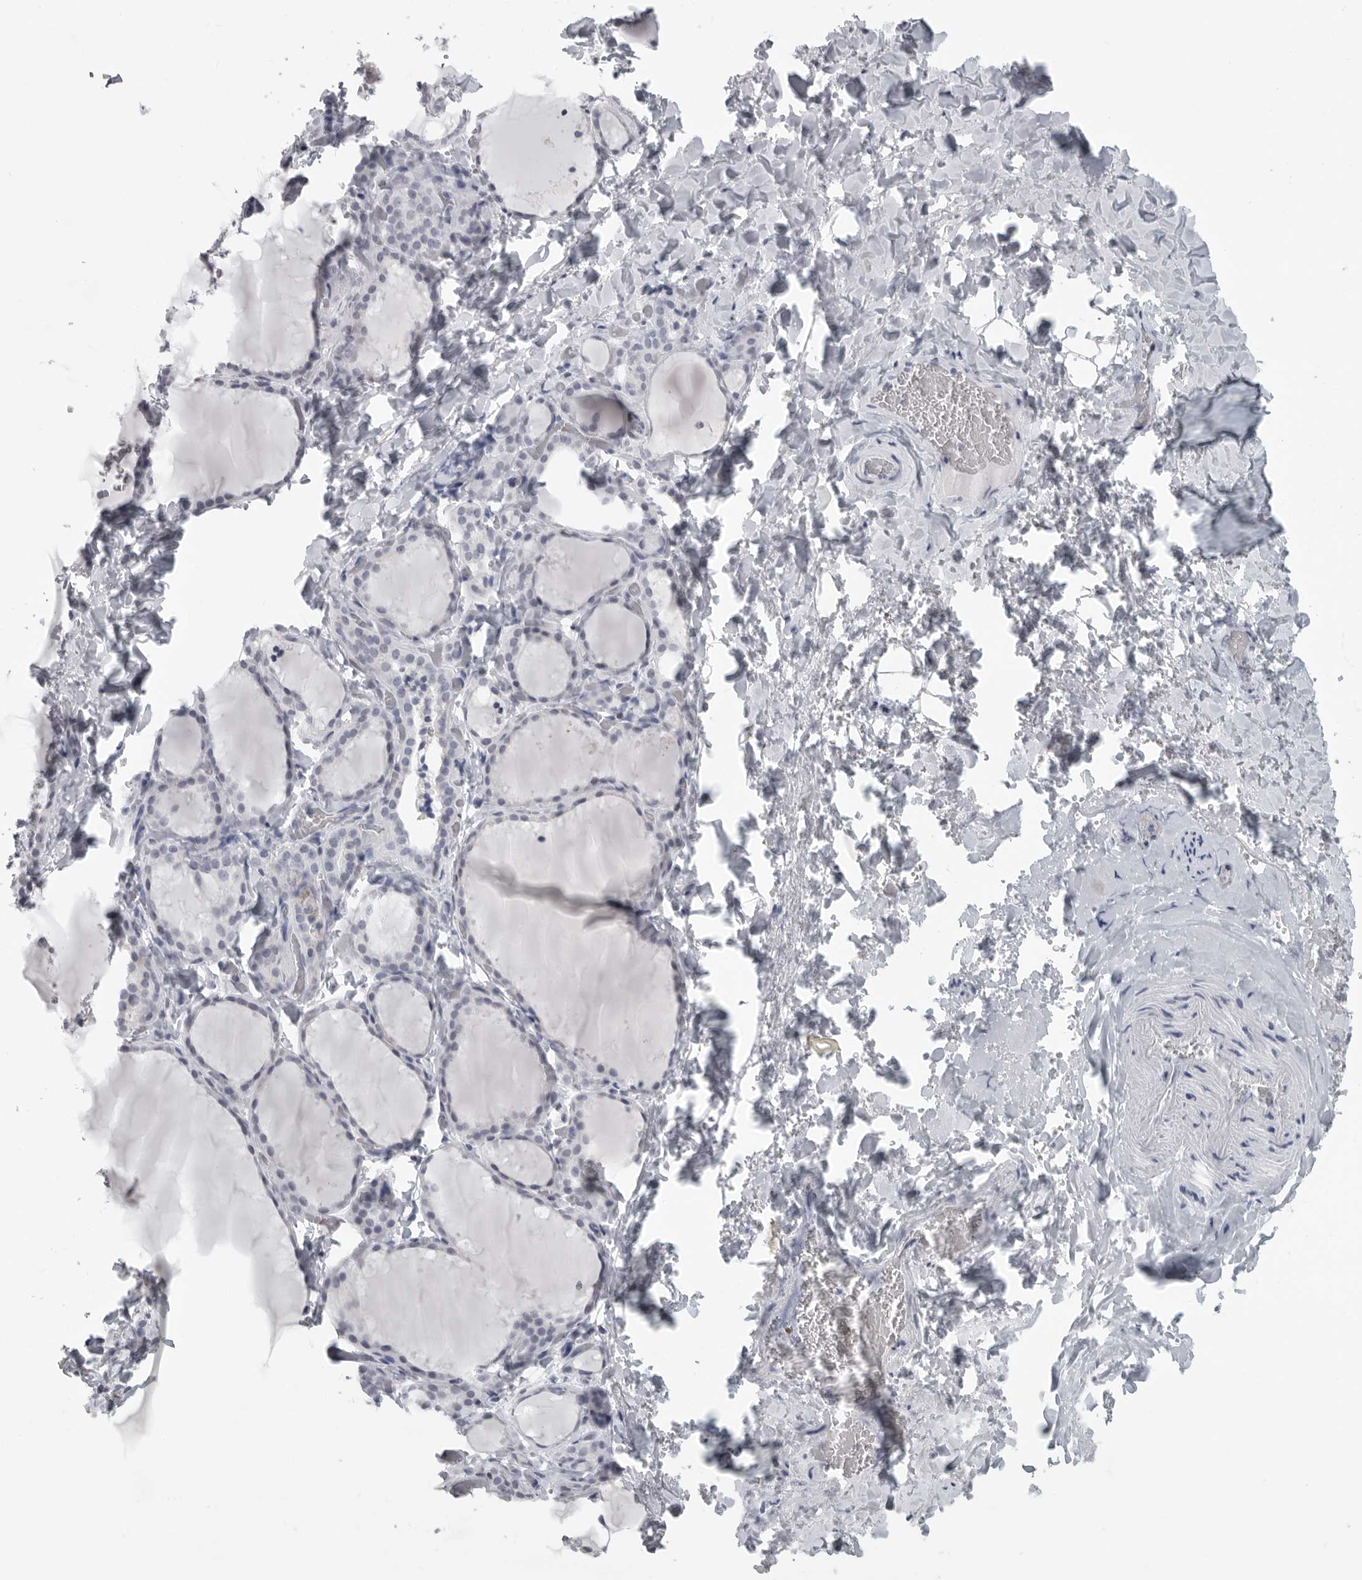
{"staining": {"intensity": "negative", "quantity": "none", "location": "none"}, "tissue": "thyroid gland", "cell_type": "Glandular cells", "image_type": "normal", "snomed": [{"axis": "morphology", "description": "Normal tissue, NOS"}, {"axis": "topography", "description": "Thyroid gland"}], "caption": "DAB immunohistochemical staining of benign thyroid gland displays no significant staining in glandular cells.", "gene": "SATB2", "patient": {"sex": "female", "age": 22}}